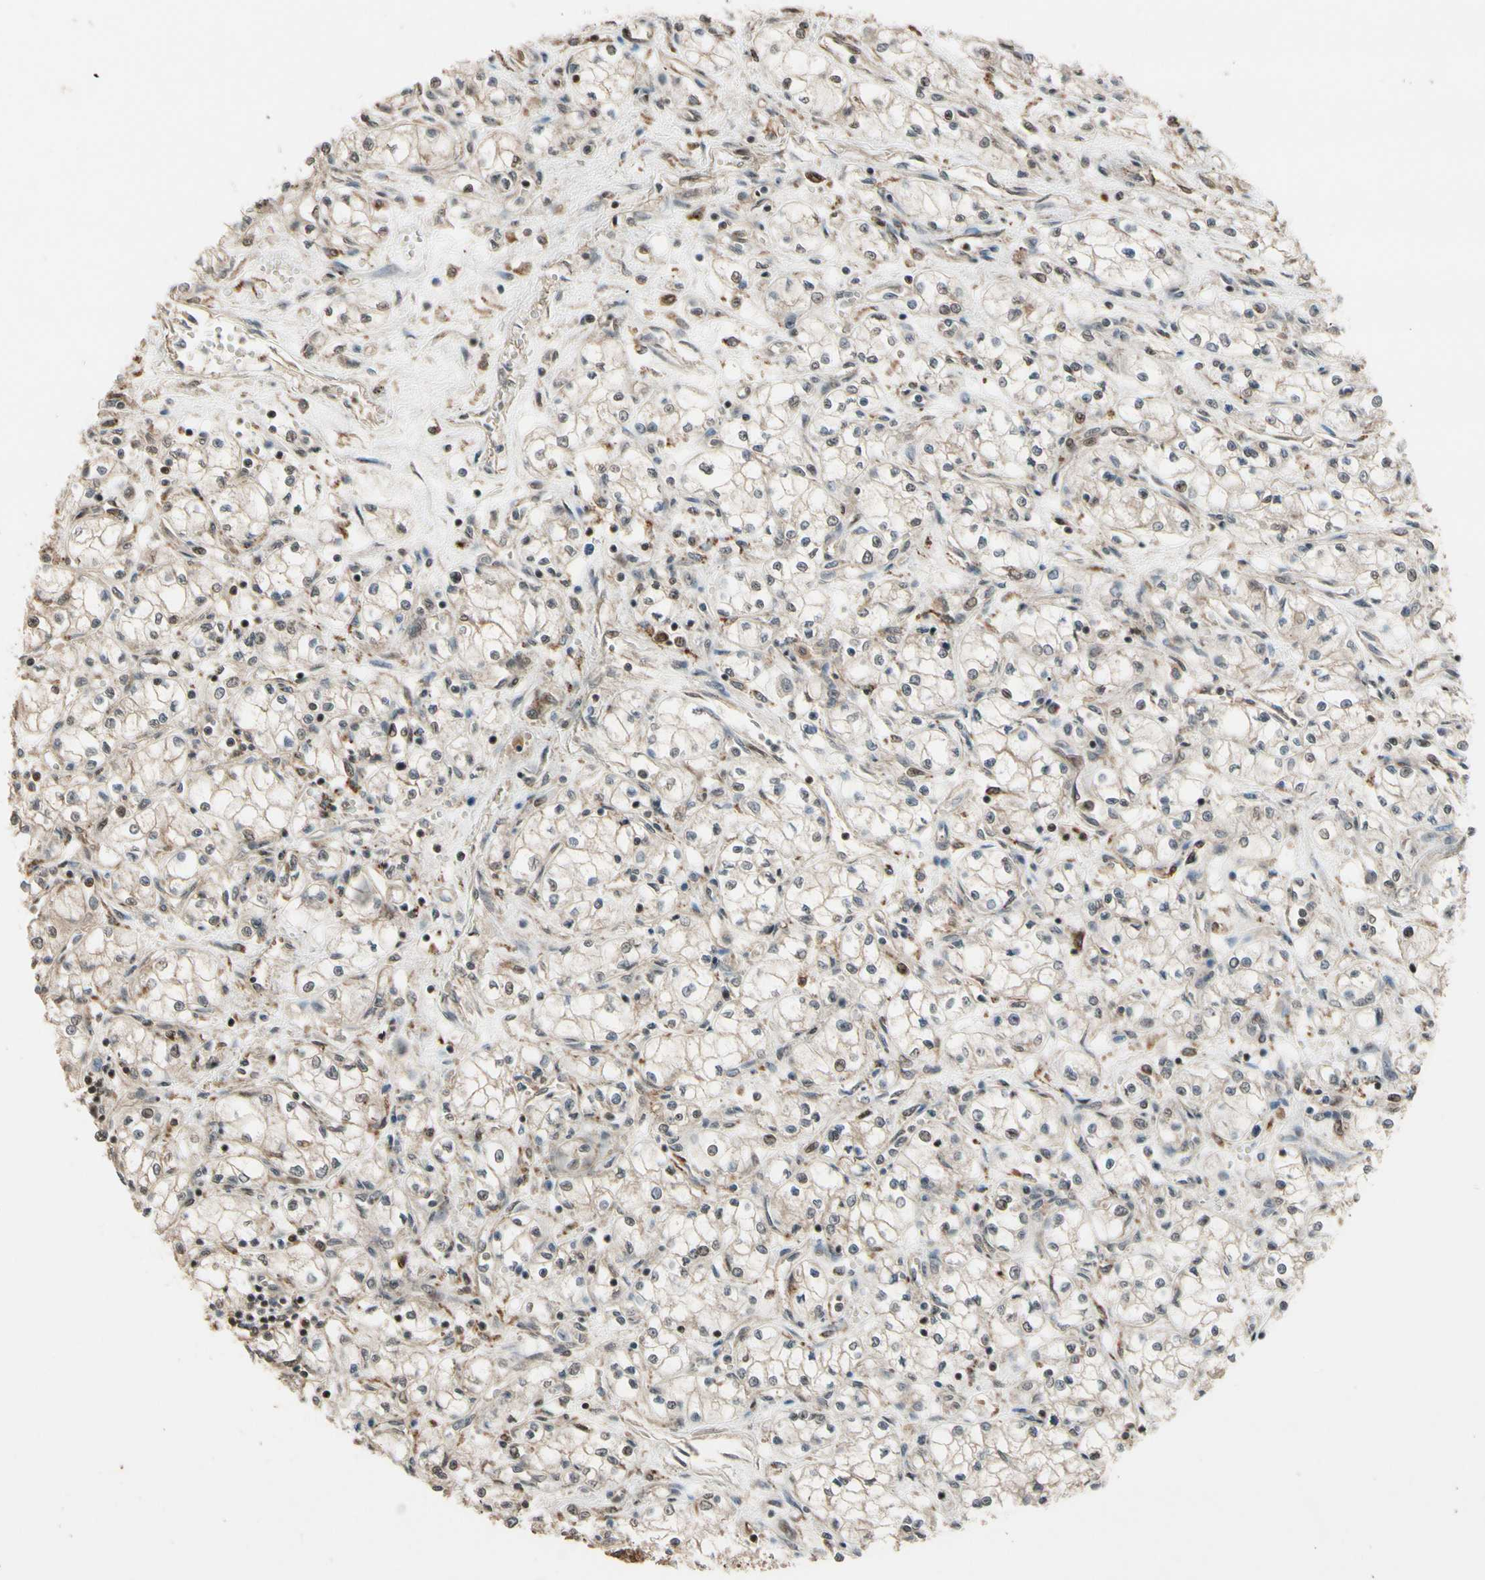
{"staining": {"intensity": "negative", "quantity": "none", "location": "none"}, "tissue": "renal cancer", "cell_type": "Tumor cells", "image_type": "cancer", "snomed": [{"axis": "morphology", "description": "Normal tissue, NOS"}, {"axis": "morphology", "description": "Adenocarcinoma, NOS"}, {"axis": "topography", "description": "Kidney"}], "caption": "Immunohistochemistry (IHC) photomicrograph of neoplastic tissue: human adenocarcinoma (renal) stained with DAB reveals no significant protein staining in tumor cells.", "gene": "CSF1R", "patient": {"sex": "male", "age": 59}}